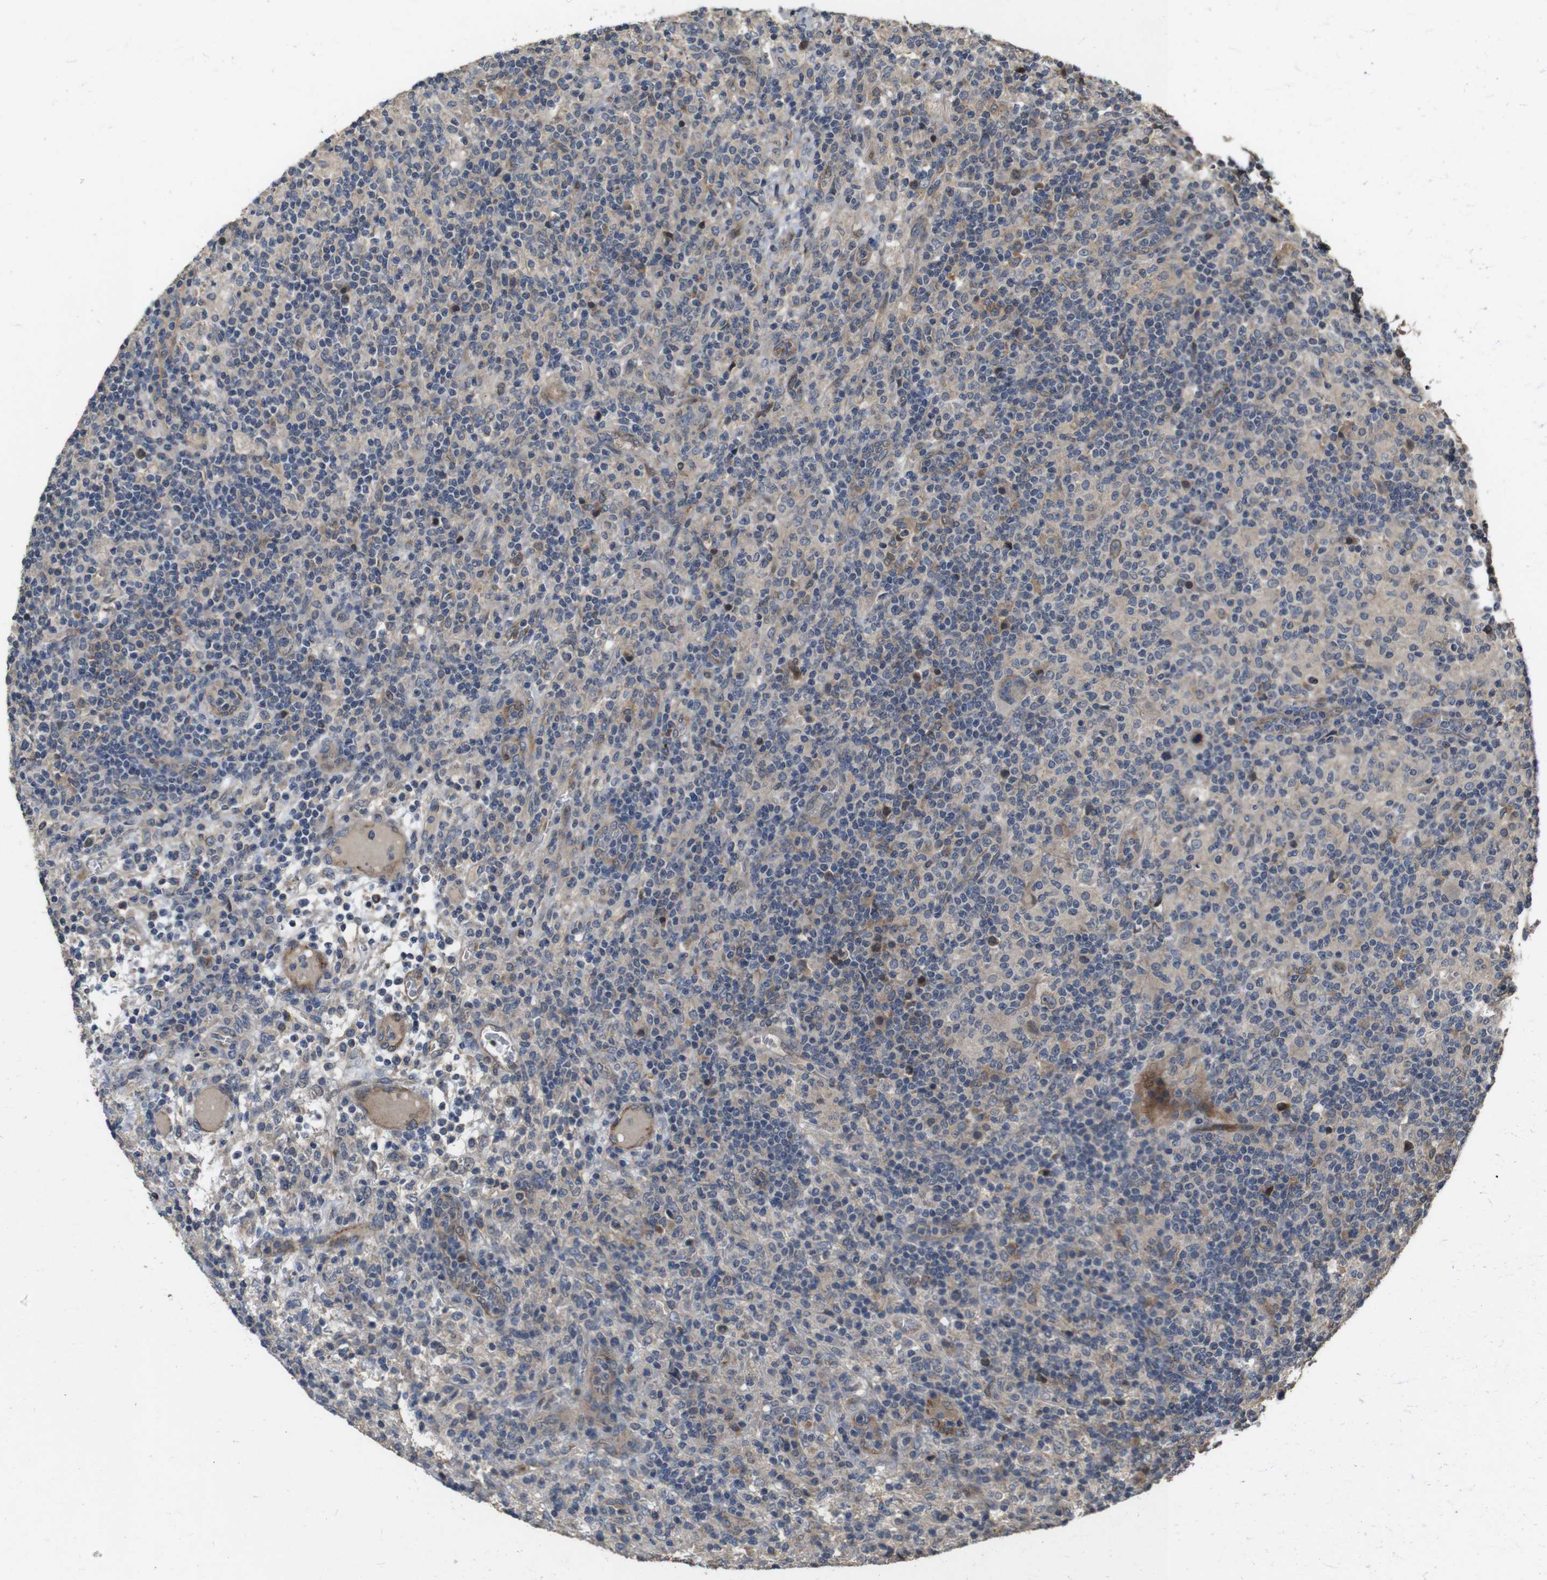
{"staining": {"intensity": "weak", "quantity": "<25%", "location": "cytoplasmic/membranous,nuclear"}, "tissue": "lymphoma", "cell_type": "Tumor cells", "image_type": "cancer", "snomed": [{"axis": "morphology", "description": "Hodgkin's disease, NOS"}, {"axis": "topography", "description": "Lymph node"}], "caption": "IHC of Hodgkin's disease shows no expression in tumor cells.", "gene": "PCDHB10", "patient": {"sex": "male", "age": 70}}